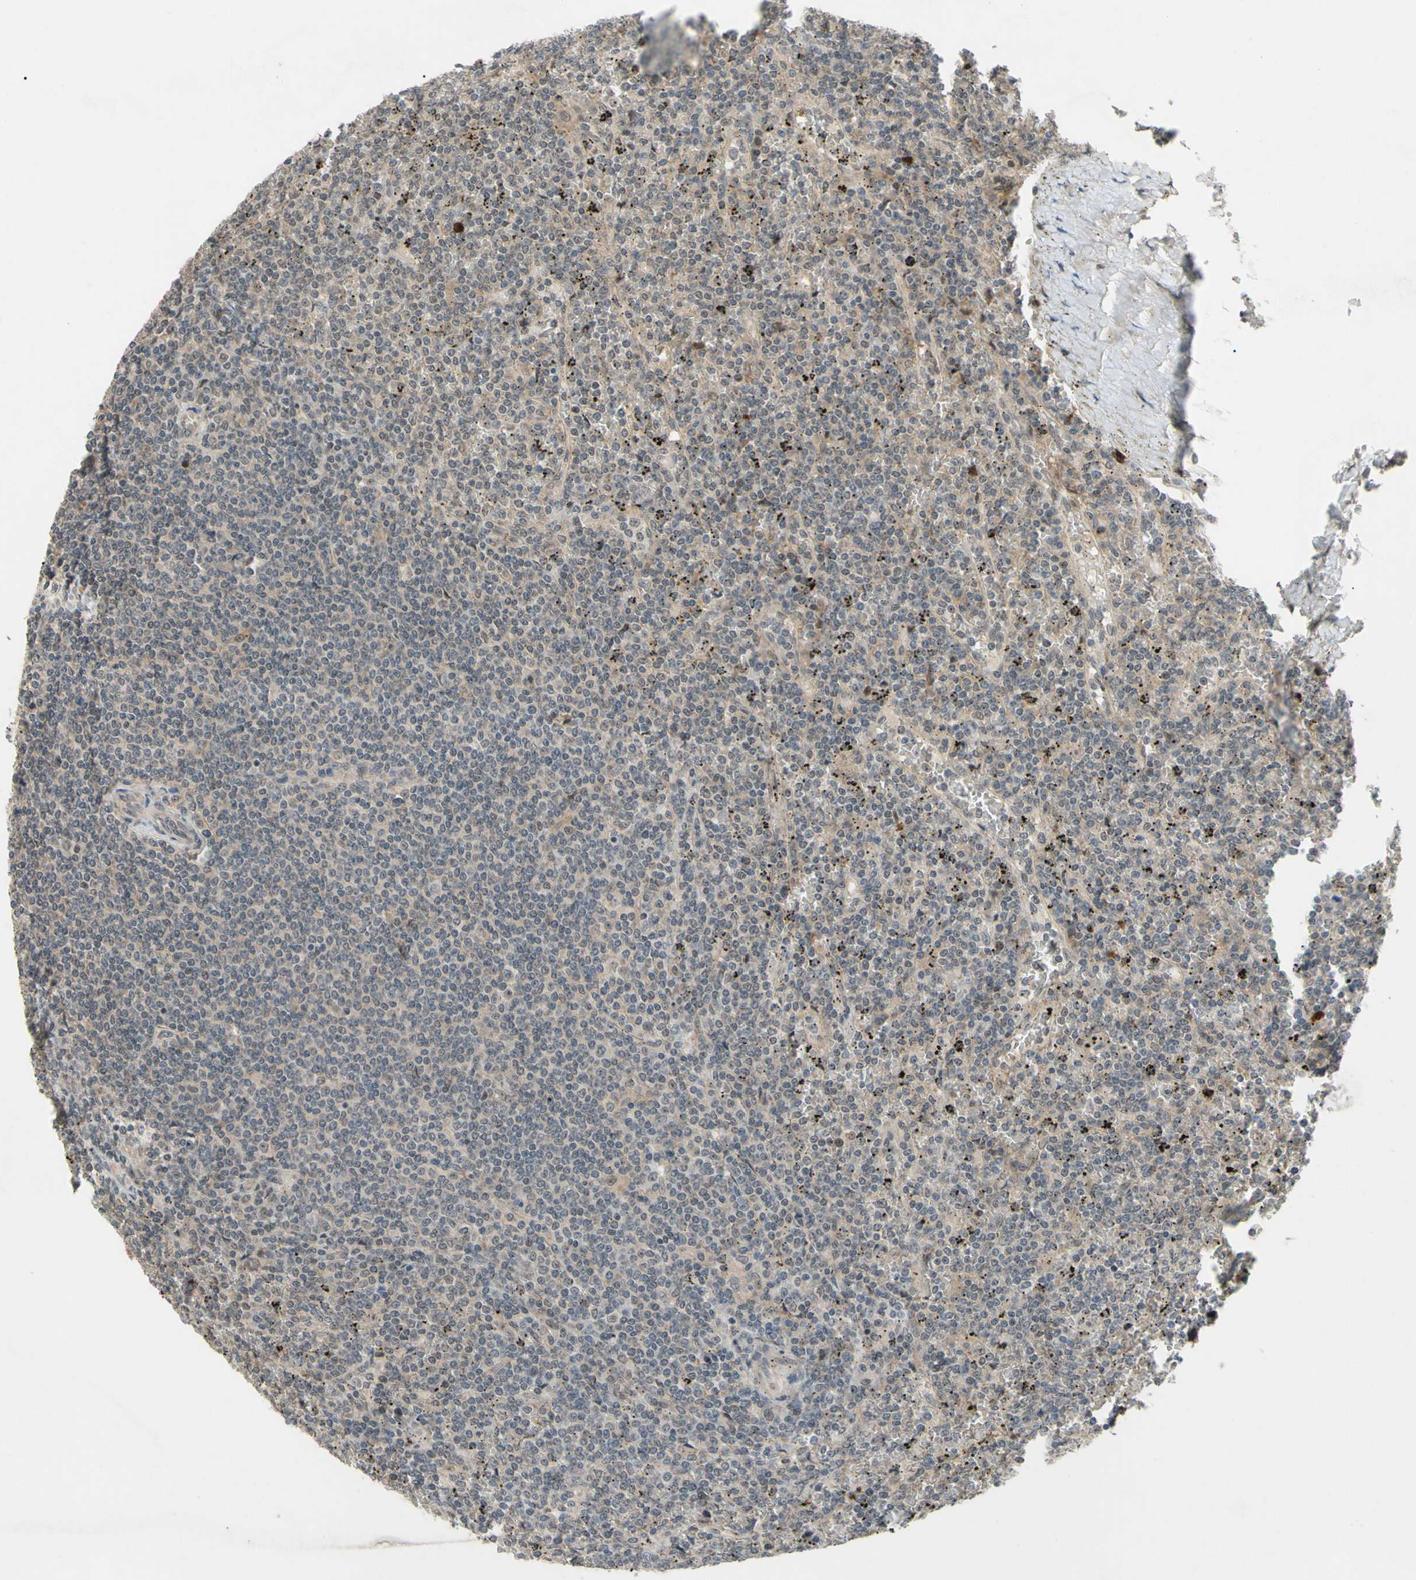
{"staining": {"intensity": "weak", "quantity": "25%-75%", "location": "cytoplasmic/membranous"}, "tissue": "lymphoma", "cell_type": "Tumor cells", "image_type": "cancer", "snomed": [{"axis": "morphology", "description": "Malignant lymphoma, non-Hodgkin's type, Low grade"}, {"axis": "topography", "description": "Spleen"}], "caption": "Immunohistochemical staining of human lymphoma demonstrates weak cytoplasmic/membranous protein positivity in approximately 25%-75% of tumor cells.", "gene": "ALK", "patient": {"sex": "female", "age": 19}}